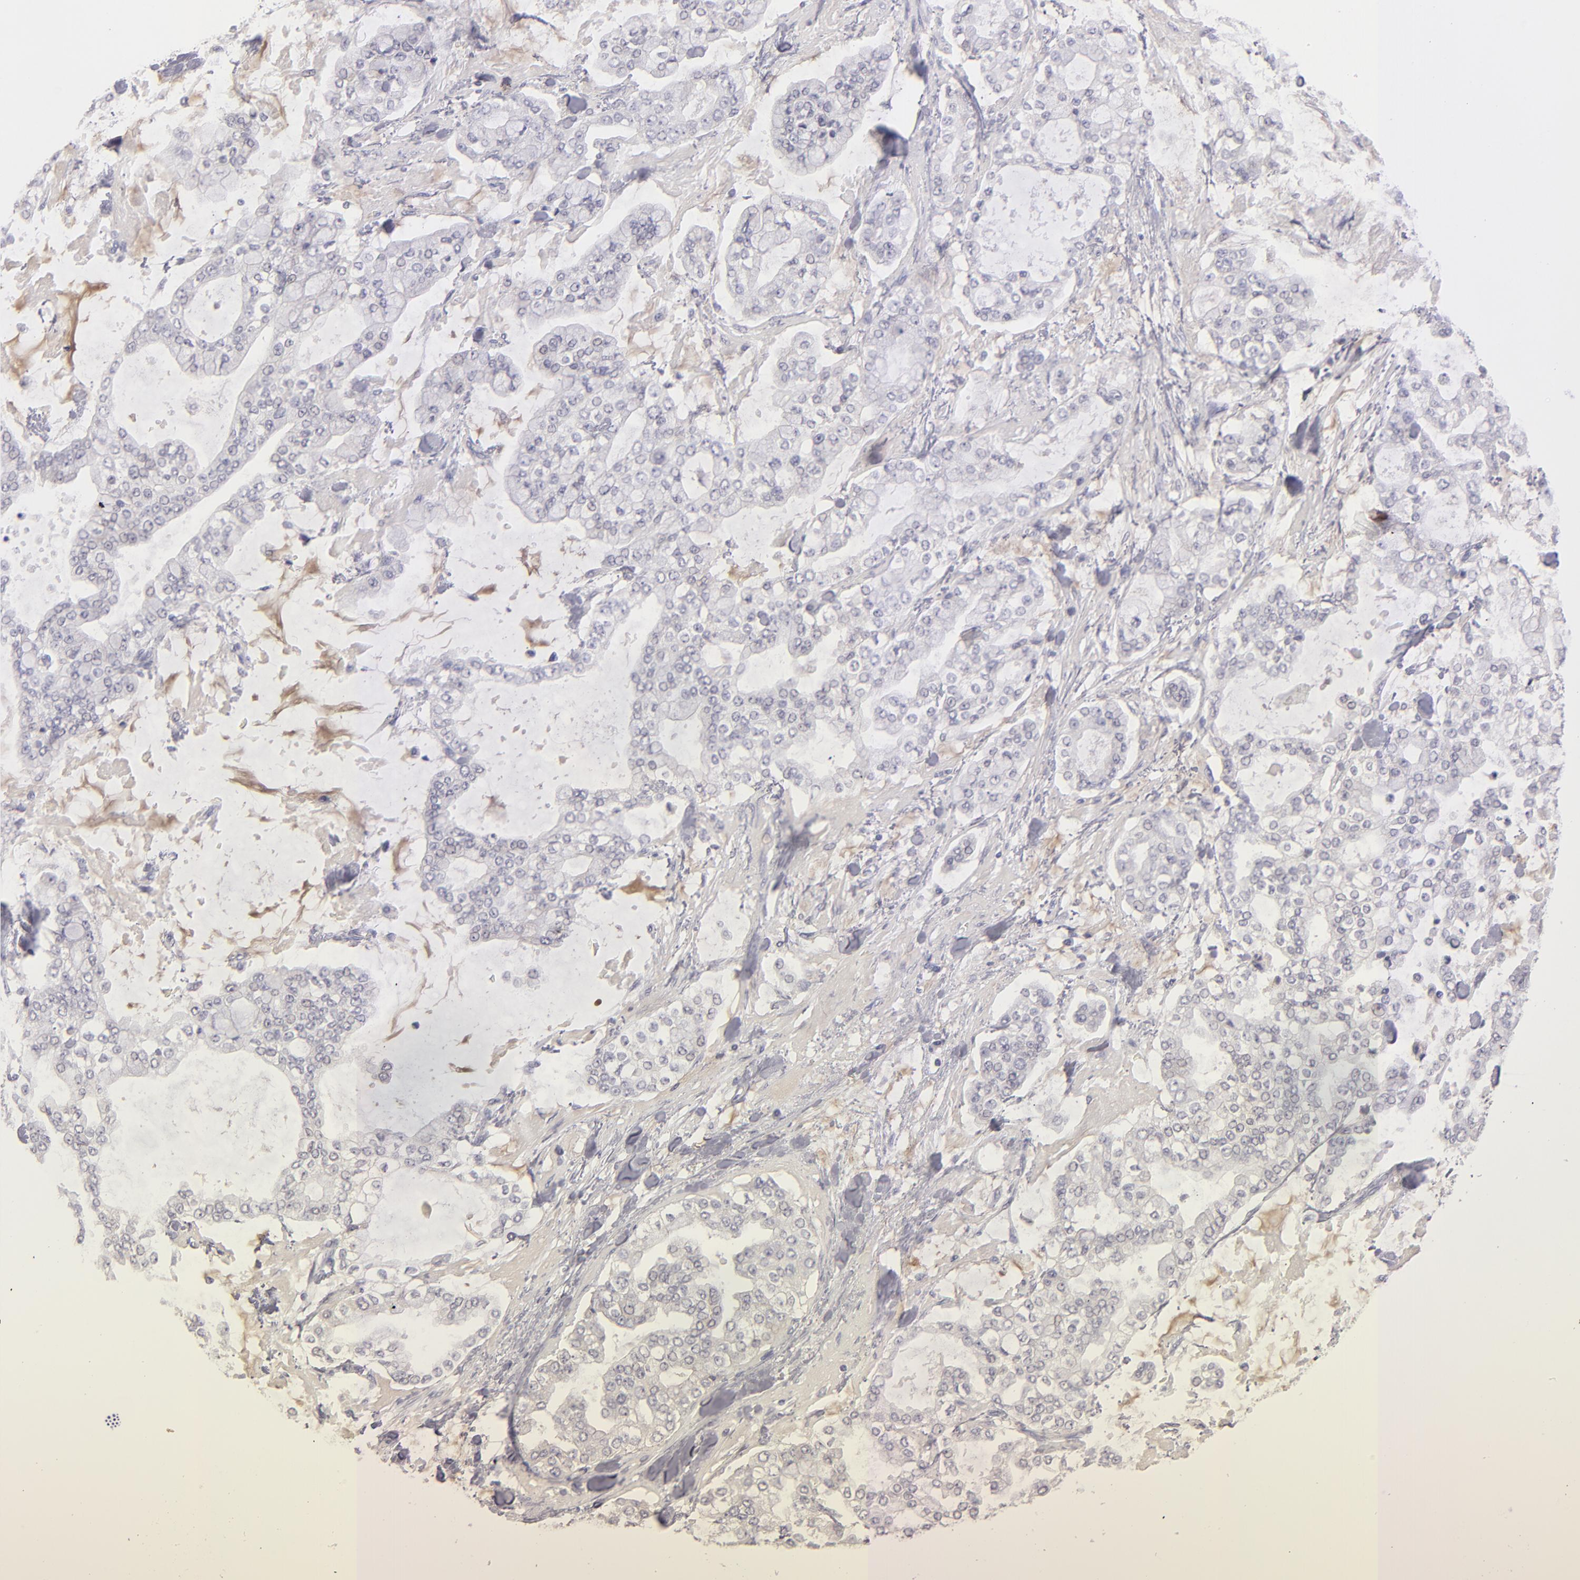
{"staining": {"intensity": "negative", "quantity": "none", "location": "none"}, "tissue": "stomach cancer", "cell_type": "Tumor cells", "image_type": "cancer", "snomed": [{"axis": "morphology", "description": "Normal tissue, NOS"}, {"axis": "morphology", "description": "Adenocarcinoma, NOS"}, {"axis": "topography", "description": "Stomach, upper"}, {"axis": "topography", "description": "Stomach"}], "caption": "DAB immunohistochemical staining of stomach cancer demonstrates no significant expression in tumor cells.", "gene": "ABCC4", "patient": {"sex": "male", "age": 76}}